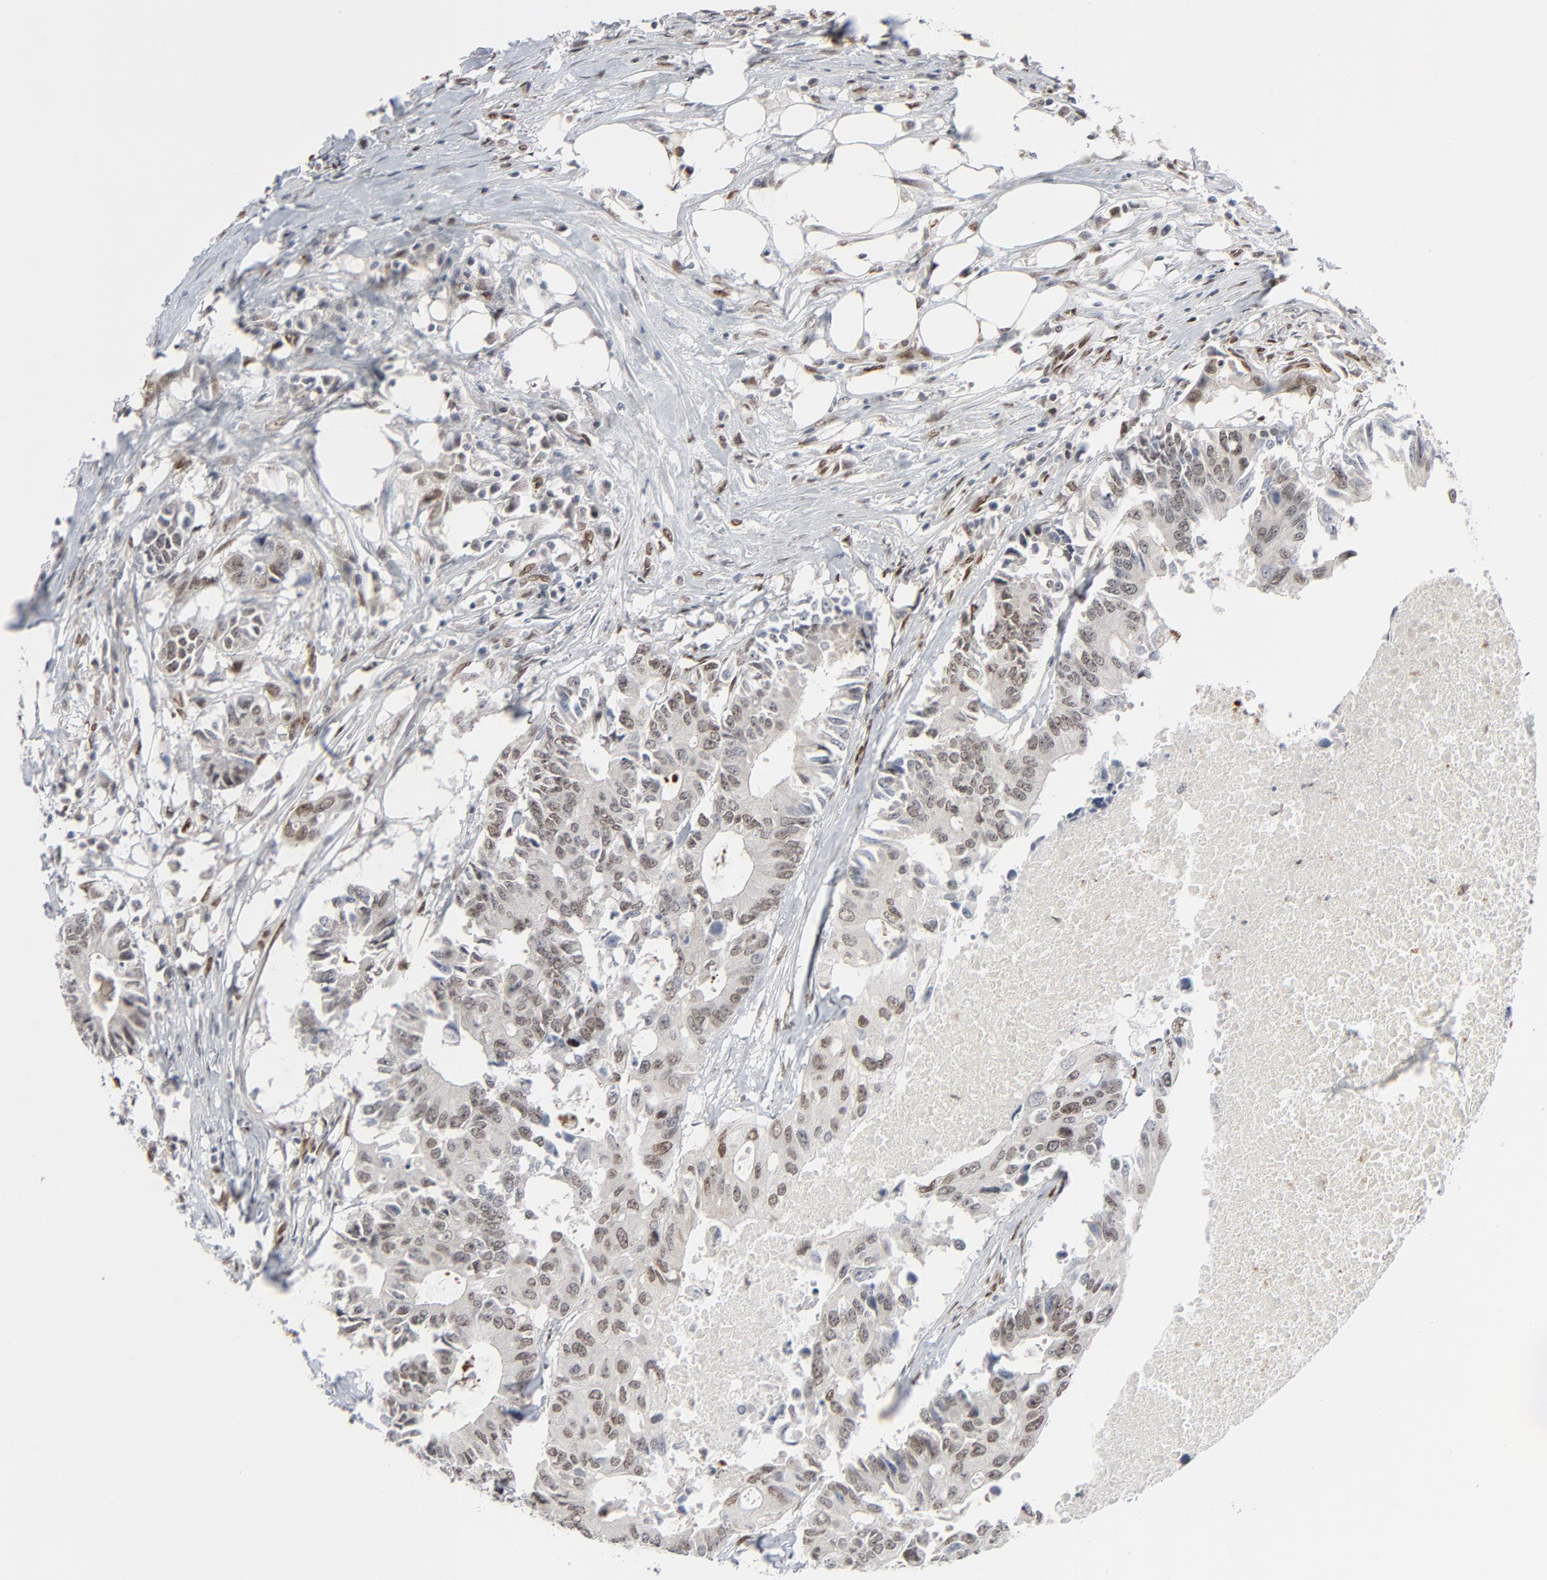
{"staining": {"intensity": "moderate", "quantity": ">75%", "location": "nuclear"}, "tissue": "colorectal cancer", "cell_type": "Tumor cells", "image_type": "cancer", "snomed": [{"axis": "morphology", "description": "Adenocarcinoma, NOS"}, {"axis": "topography", "description": "Colon"}], "caption": "Colorectal adenocarcinoma stained with immunohistochemistry (IHC) displays moderate nuclear expression in approximately >75% of tumor cells. (DAB = brown stain, brightfield microscopy at high magnification).", "gene": "CUX1", "patient": {"sex": "male", "age": 71}}